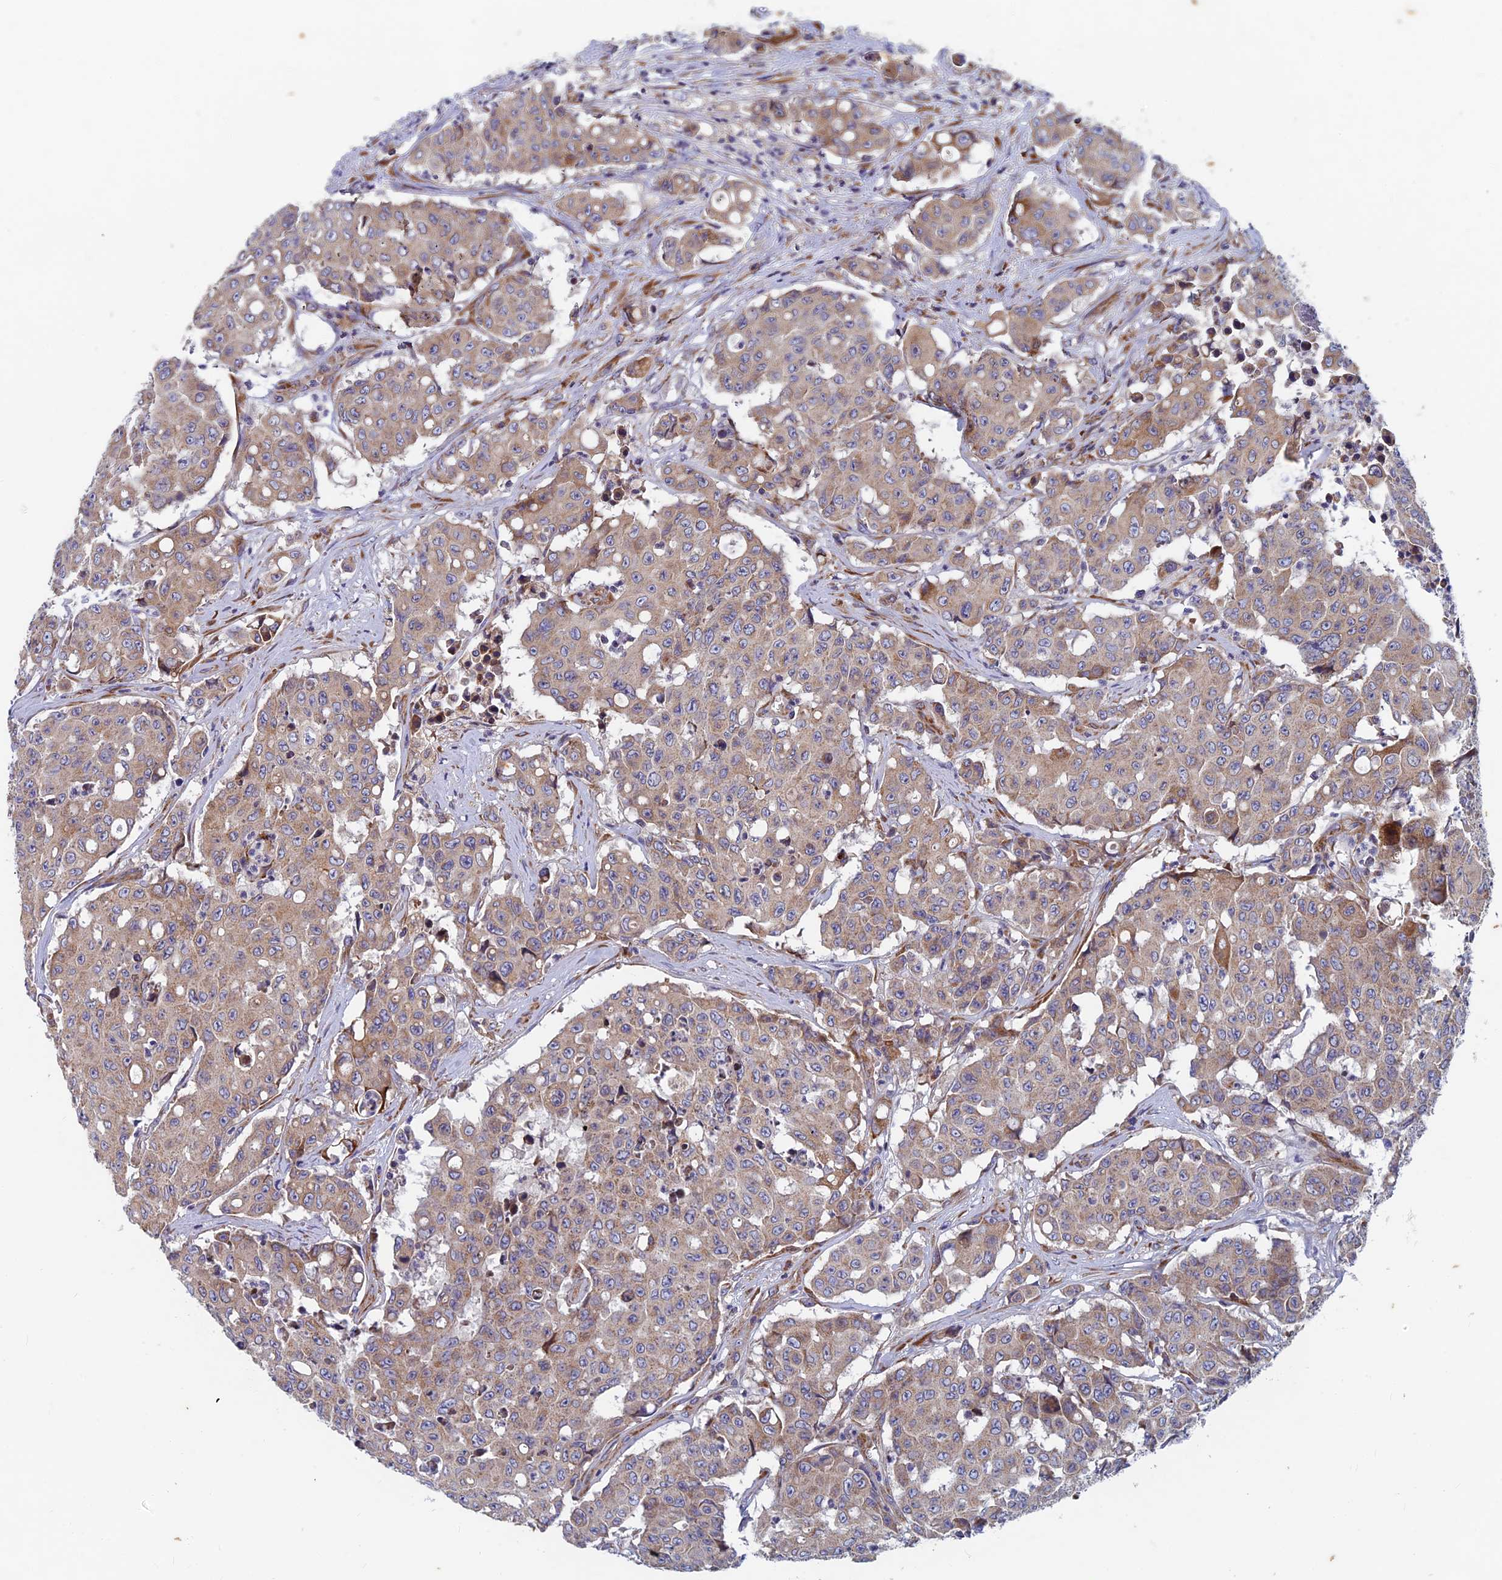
{"staining": {"intensity": "weak", "quantity": "25%-75%", "location": "cytoplasmic/membranous"}, "tissue": "colorectal cancer", "cell_type": "Tumor cells", "image_type": "cancer", "snomed": [{"axis": "morphology", "description": "Adenocarcinoma, NOS"}, {"axis": "topography", "description": "Colon"}], "caption": "Weak cytoplasmic/membranous protein positivity is seen in about 25%-75% of tumor cells in colorectal cancer.", "gene": "AP4S1", "patient": {"sex": "male", "age": 51}}